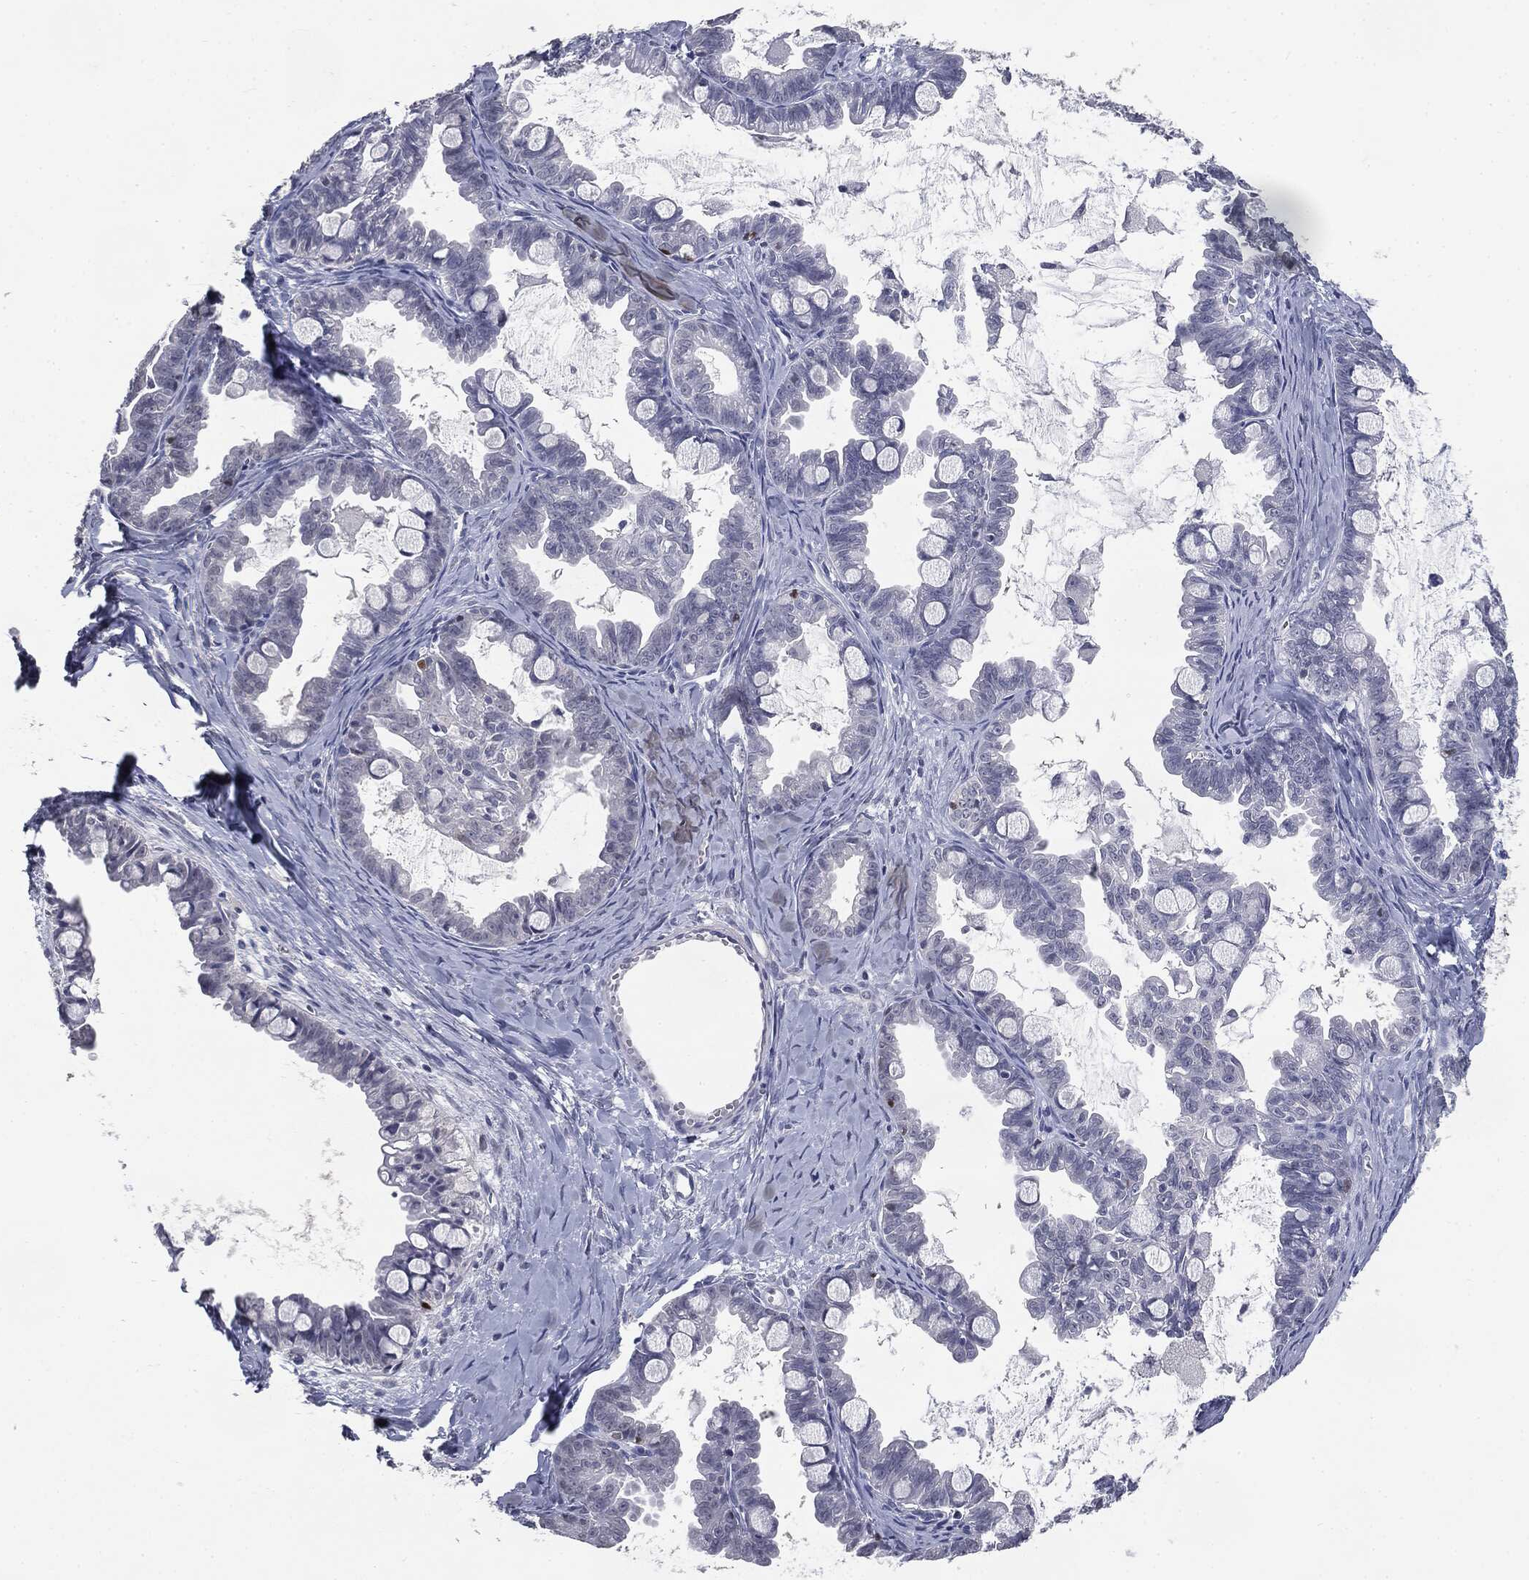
{"staining": {"intensity": "negative", "quantity": "none", "location": "none"}, "tissue": "ovarian cancer", "cell_type": "Tumor cells", "image_type": "cancer", "snomed": [{"axis": "morphology", "description": "Cystadenocarcinoma, mucinous, NOS"}, {"axis": "topography", "description": "Ovary"}], "caption": "Immunohistochemistry of human ovarian mucinous cystadenocarcinoma reveals no positivity in tumor cells.", "gene": "SLC2A2", "patient": {"sex": "female", "age": 63}}